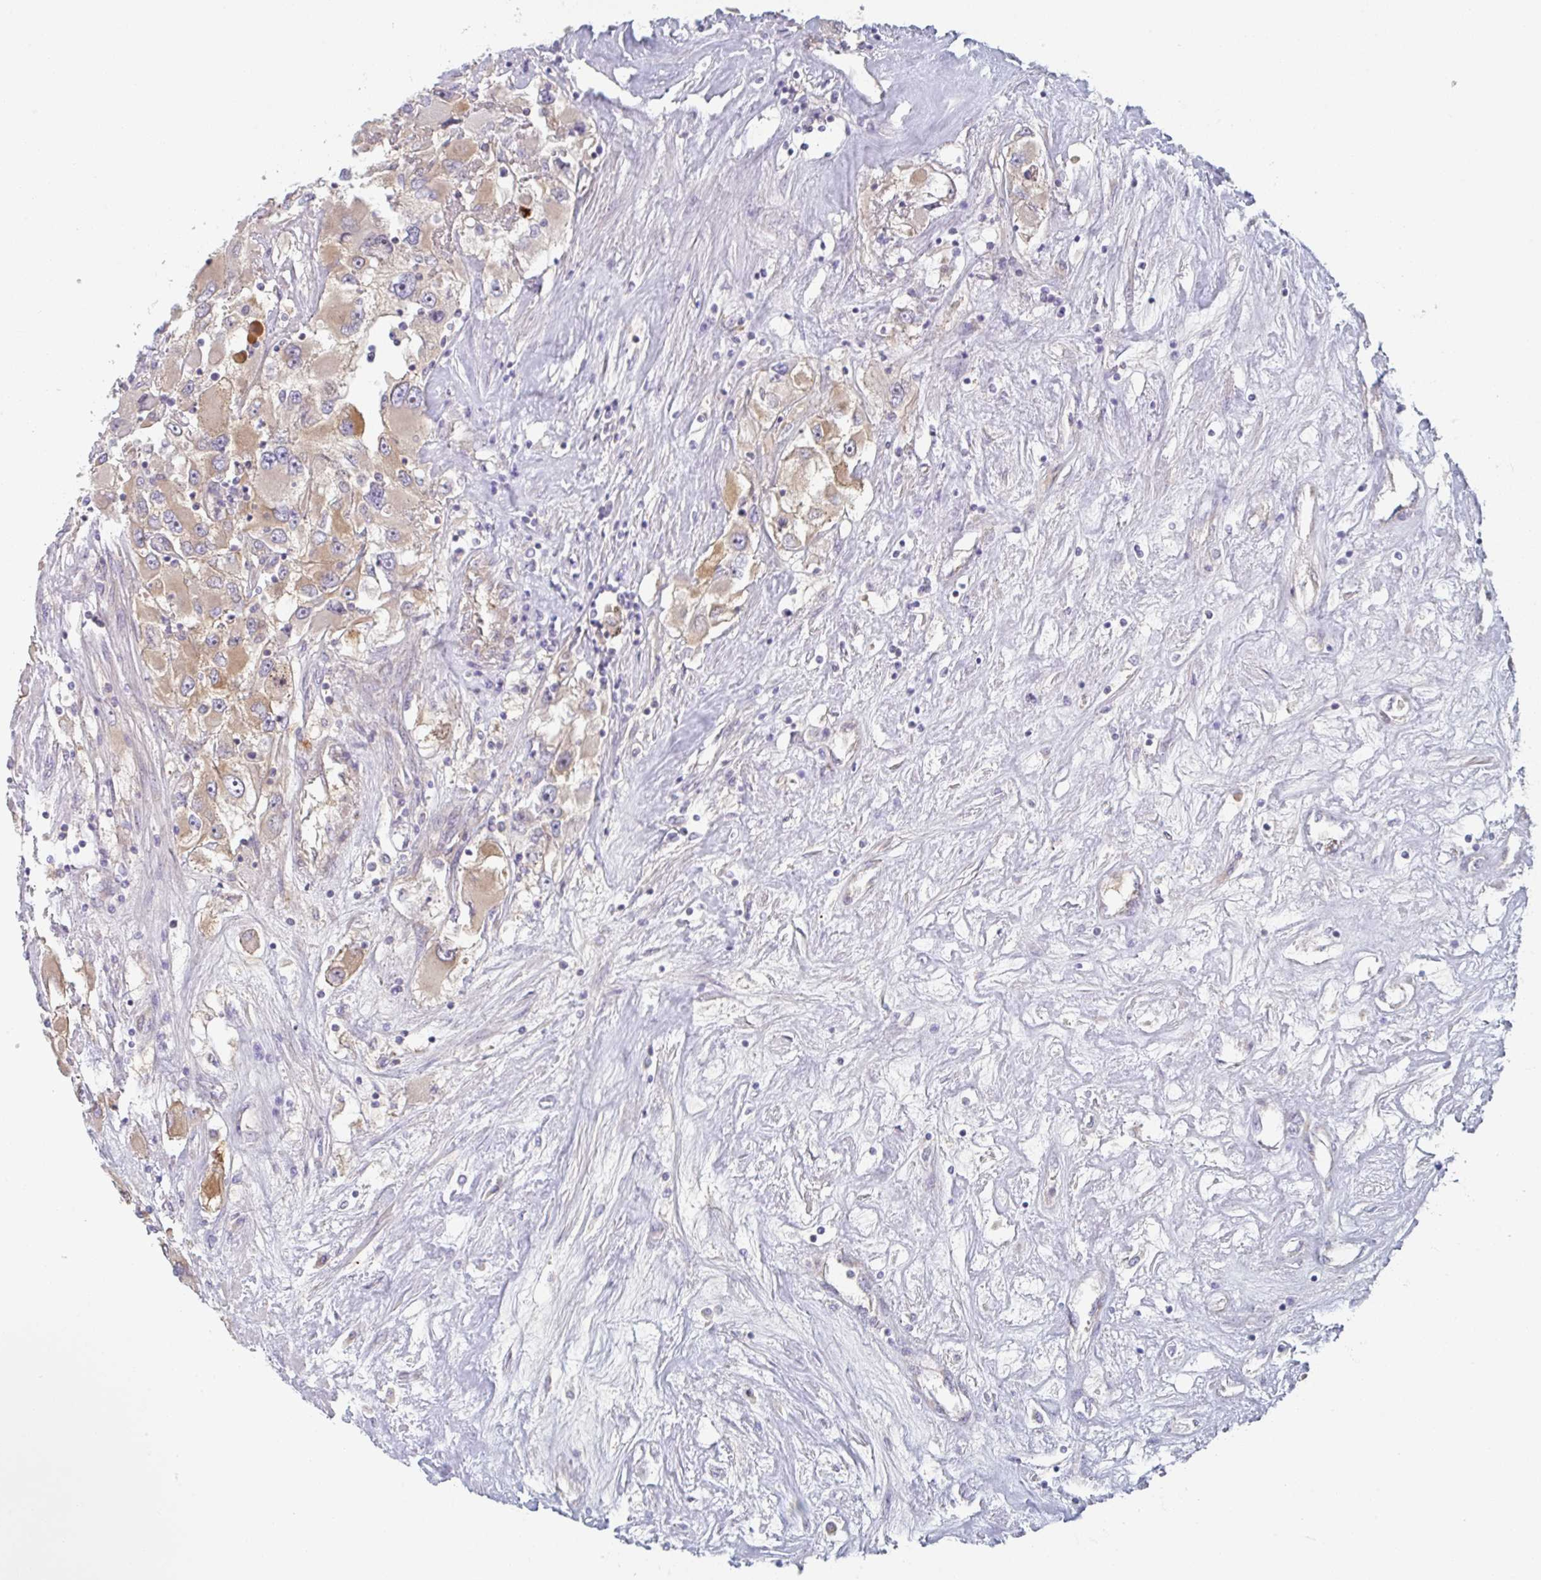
{"staining": {"intensity": "weak", "quantity": ">75%", "location": "cytoplasmic/membranous"}, "tissue": "renal cancer", "cell_type": "Tumor cells", "image_type": "cancer", "snomed": [{"axis": "morphology", "description": "Adenocarcinoma, NOS"}, {"axis": "topography", "description": "Kidney"}], "caption": "Approximately >75% of tumor cells in human renal cancer exhibit weak cytoplasmic/membranous protein positivity as visualized by brown immunohistochemical staining.", "gene": "AMPD2", "patient": {"sex": "female", "age": 52}}